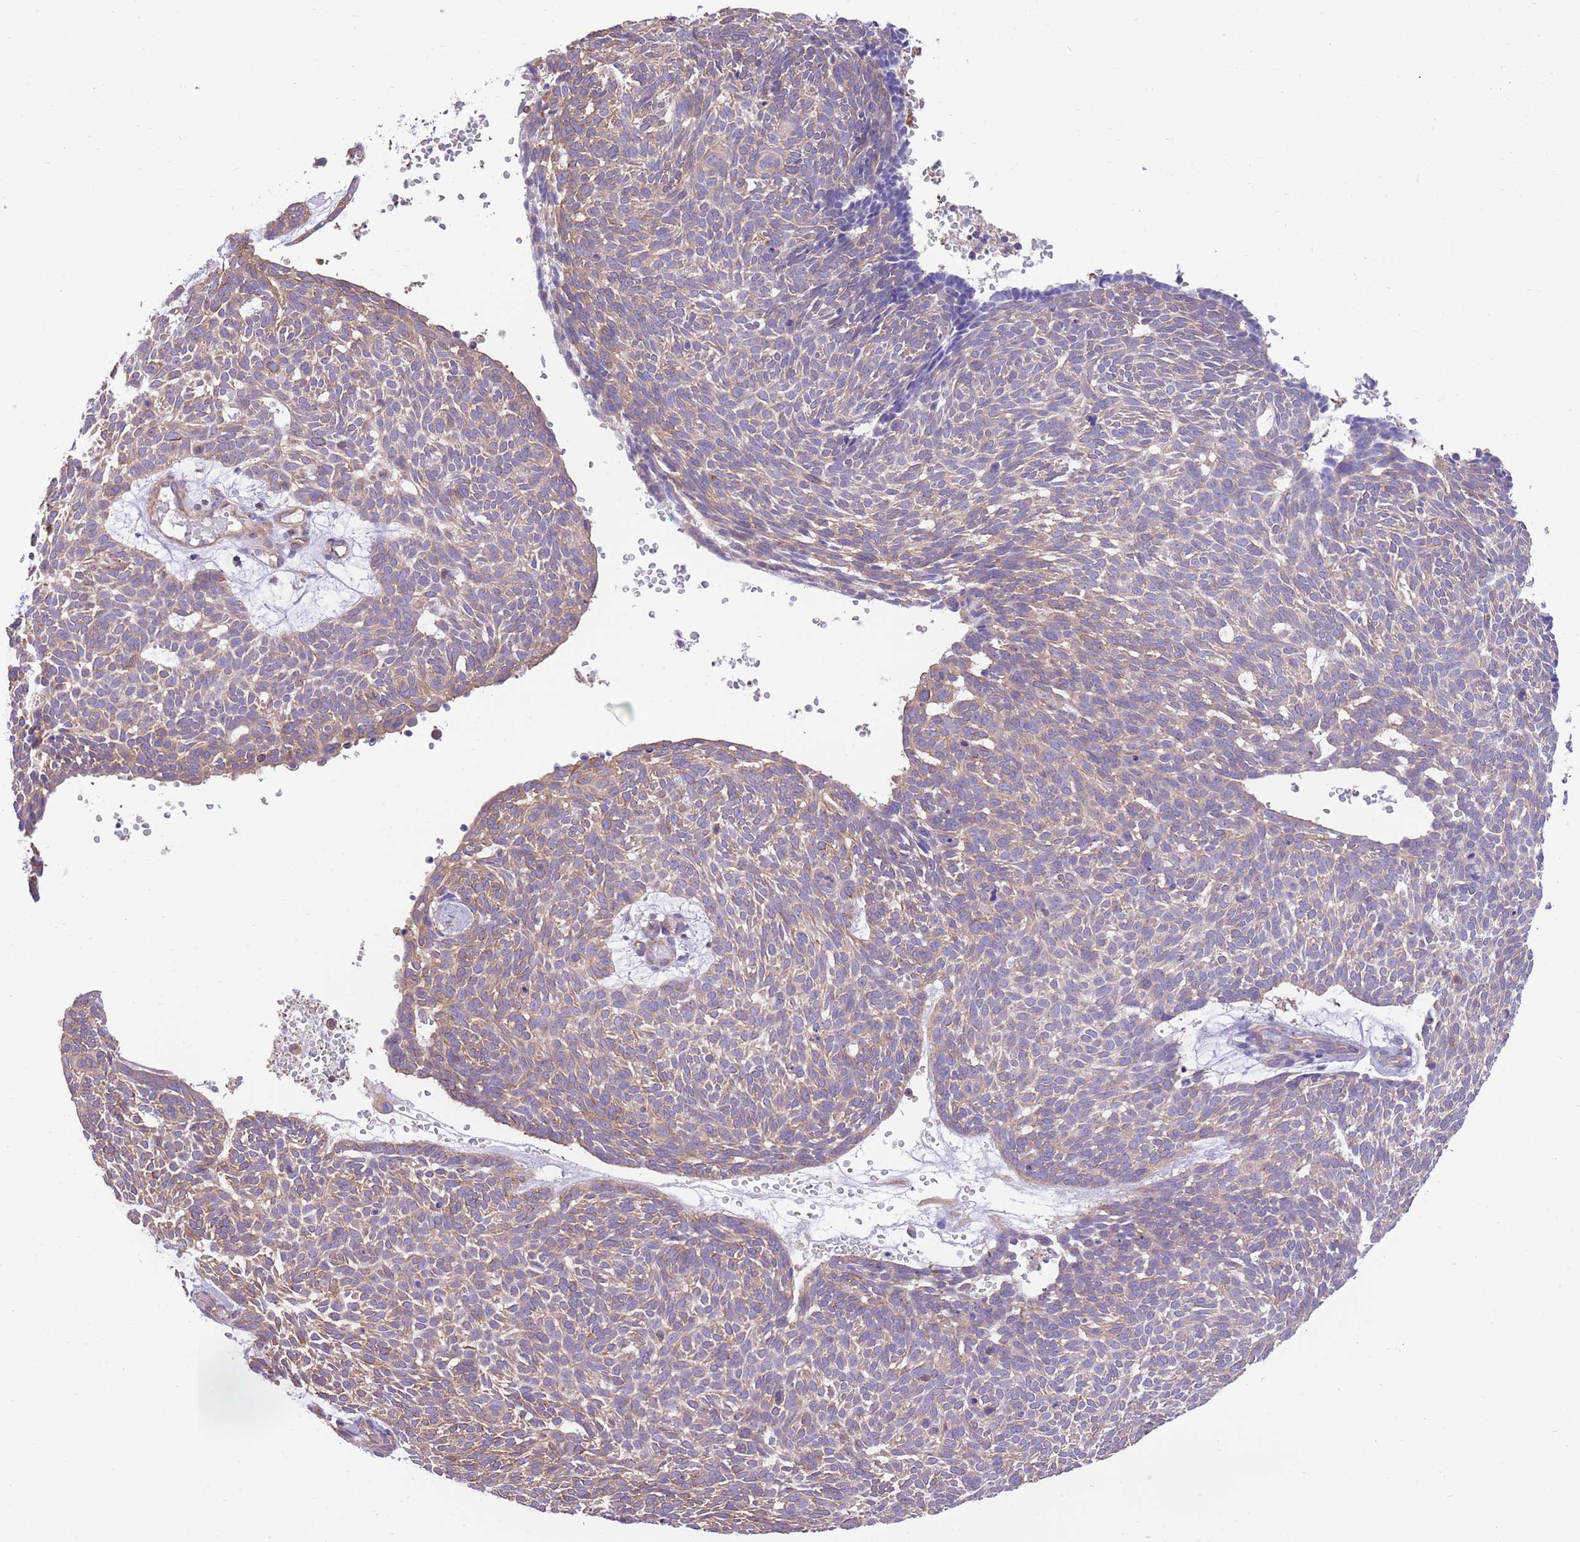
{"staining": {"intensity": "weak", "quantity": ">75%", "location": "cytoplasmic/membranous"}, "tissue": "skin cancer", "cell_type": "Tumor cells", "image_type": "cancer", "snomed": [{"axis": "morphology", "description": "Basal cell carcinoma"}, {"axis": "topography", "description": "Skin"}], "caption": "Brown immunohistochemical staining in human skin cancer reveals weak cytoplasmic/membranous staining in about >75% of tumor cells.", "gene": "RHOU", "patient": {"sex": "male", "age": 61}}